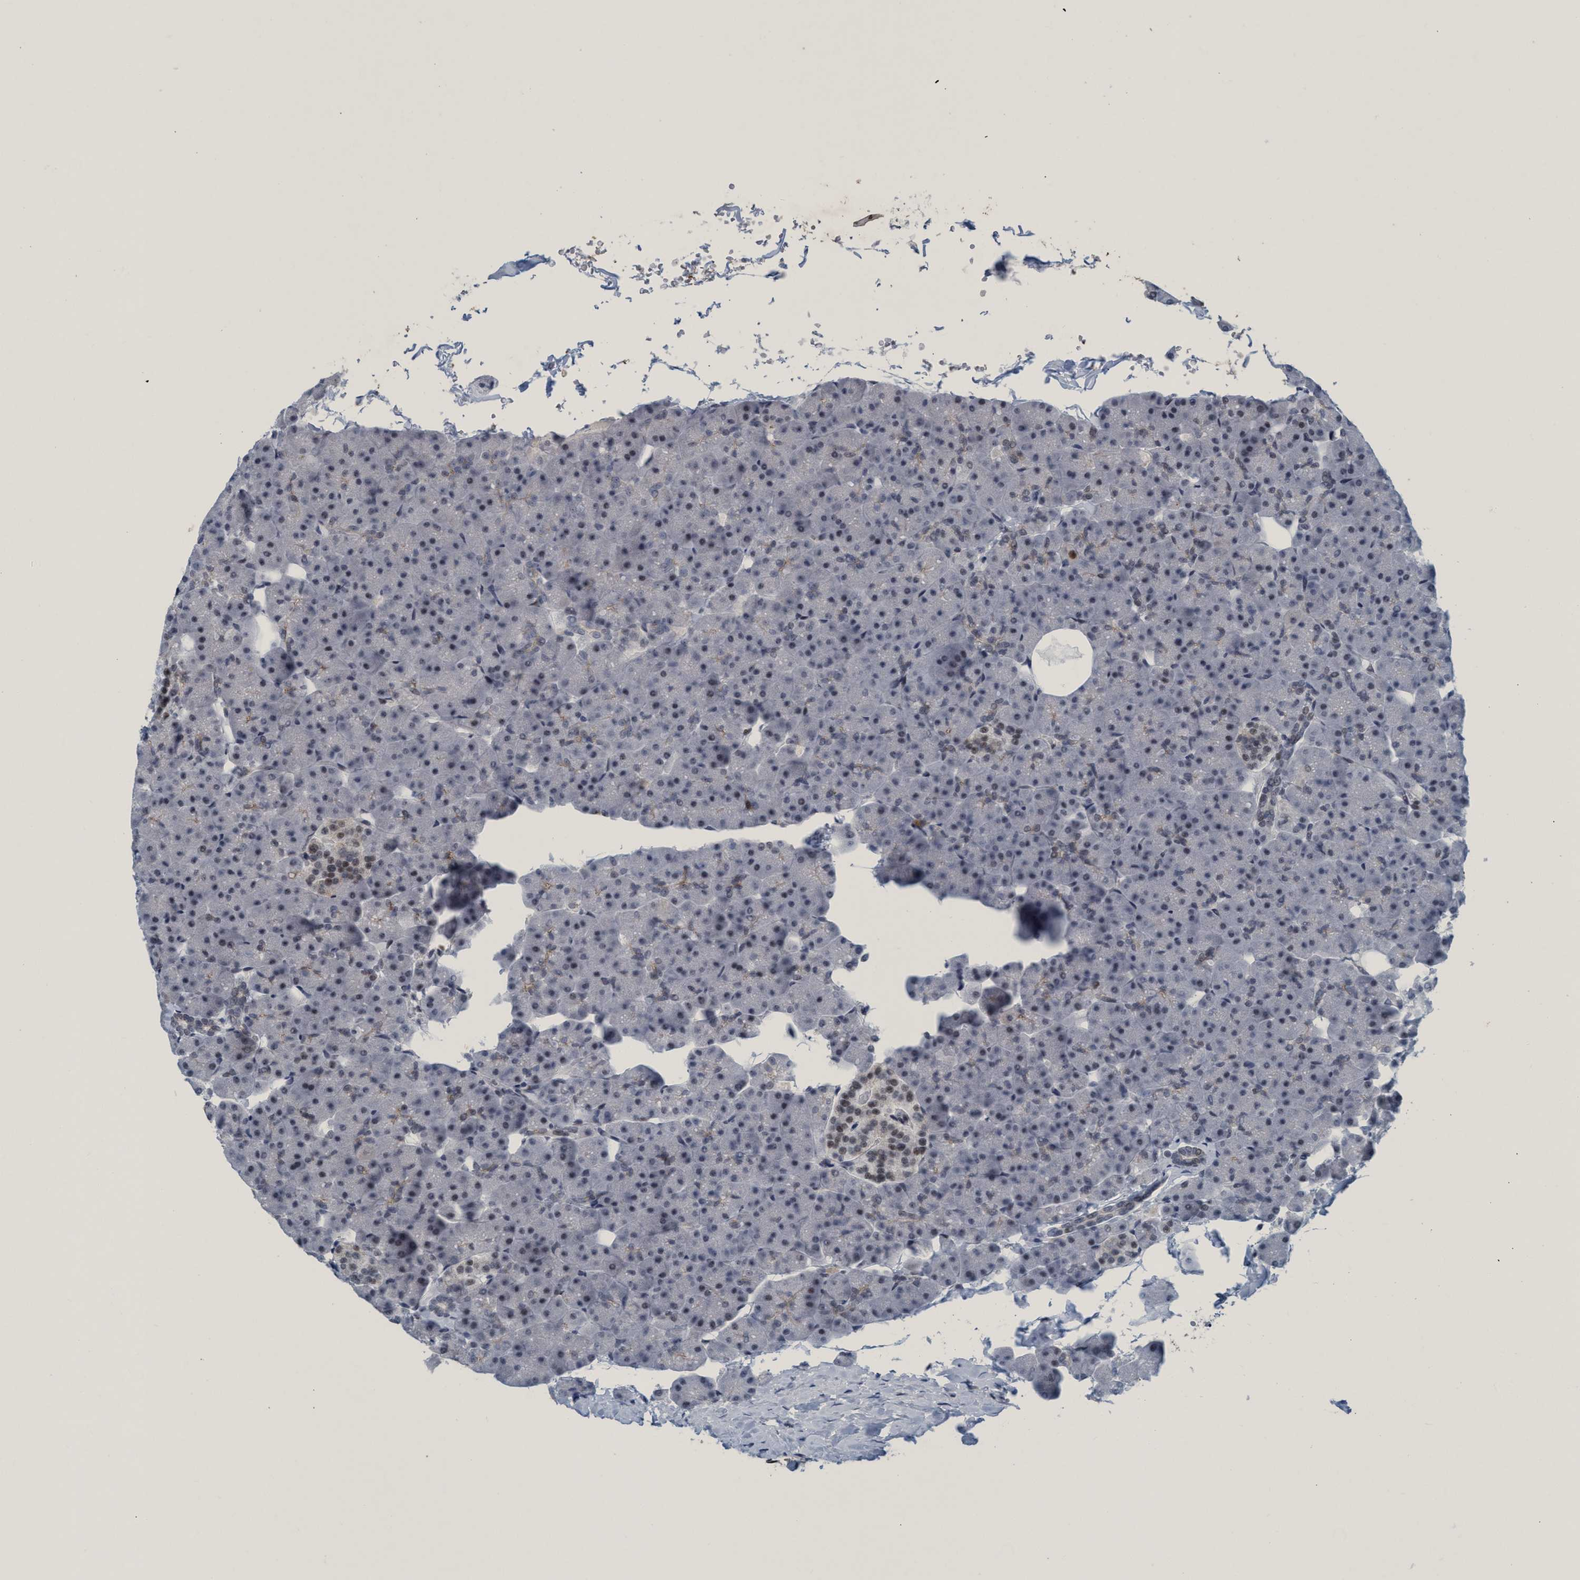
{"staining": {"intensity": "moderate", "quantity": "<25%", "location": "cytoplasmic/membranous"}, "tissue": "pancreas", "cell_type": "Exocrine glandular cells", "image_type": "normal", "snomed": [{"axis": "morphology", "description": "Normal tissue, NOS"}, {"axis": "topography", "description": "Pancreas"}], "caption": "This is an image of IHC staining of unremarkable pancreas, which shows moderate expression in the cytoplasmic/membranous of exocrine glandular cells.", "gene": "CWC27", "patient": {"sex": "male", "age": 35}}